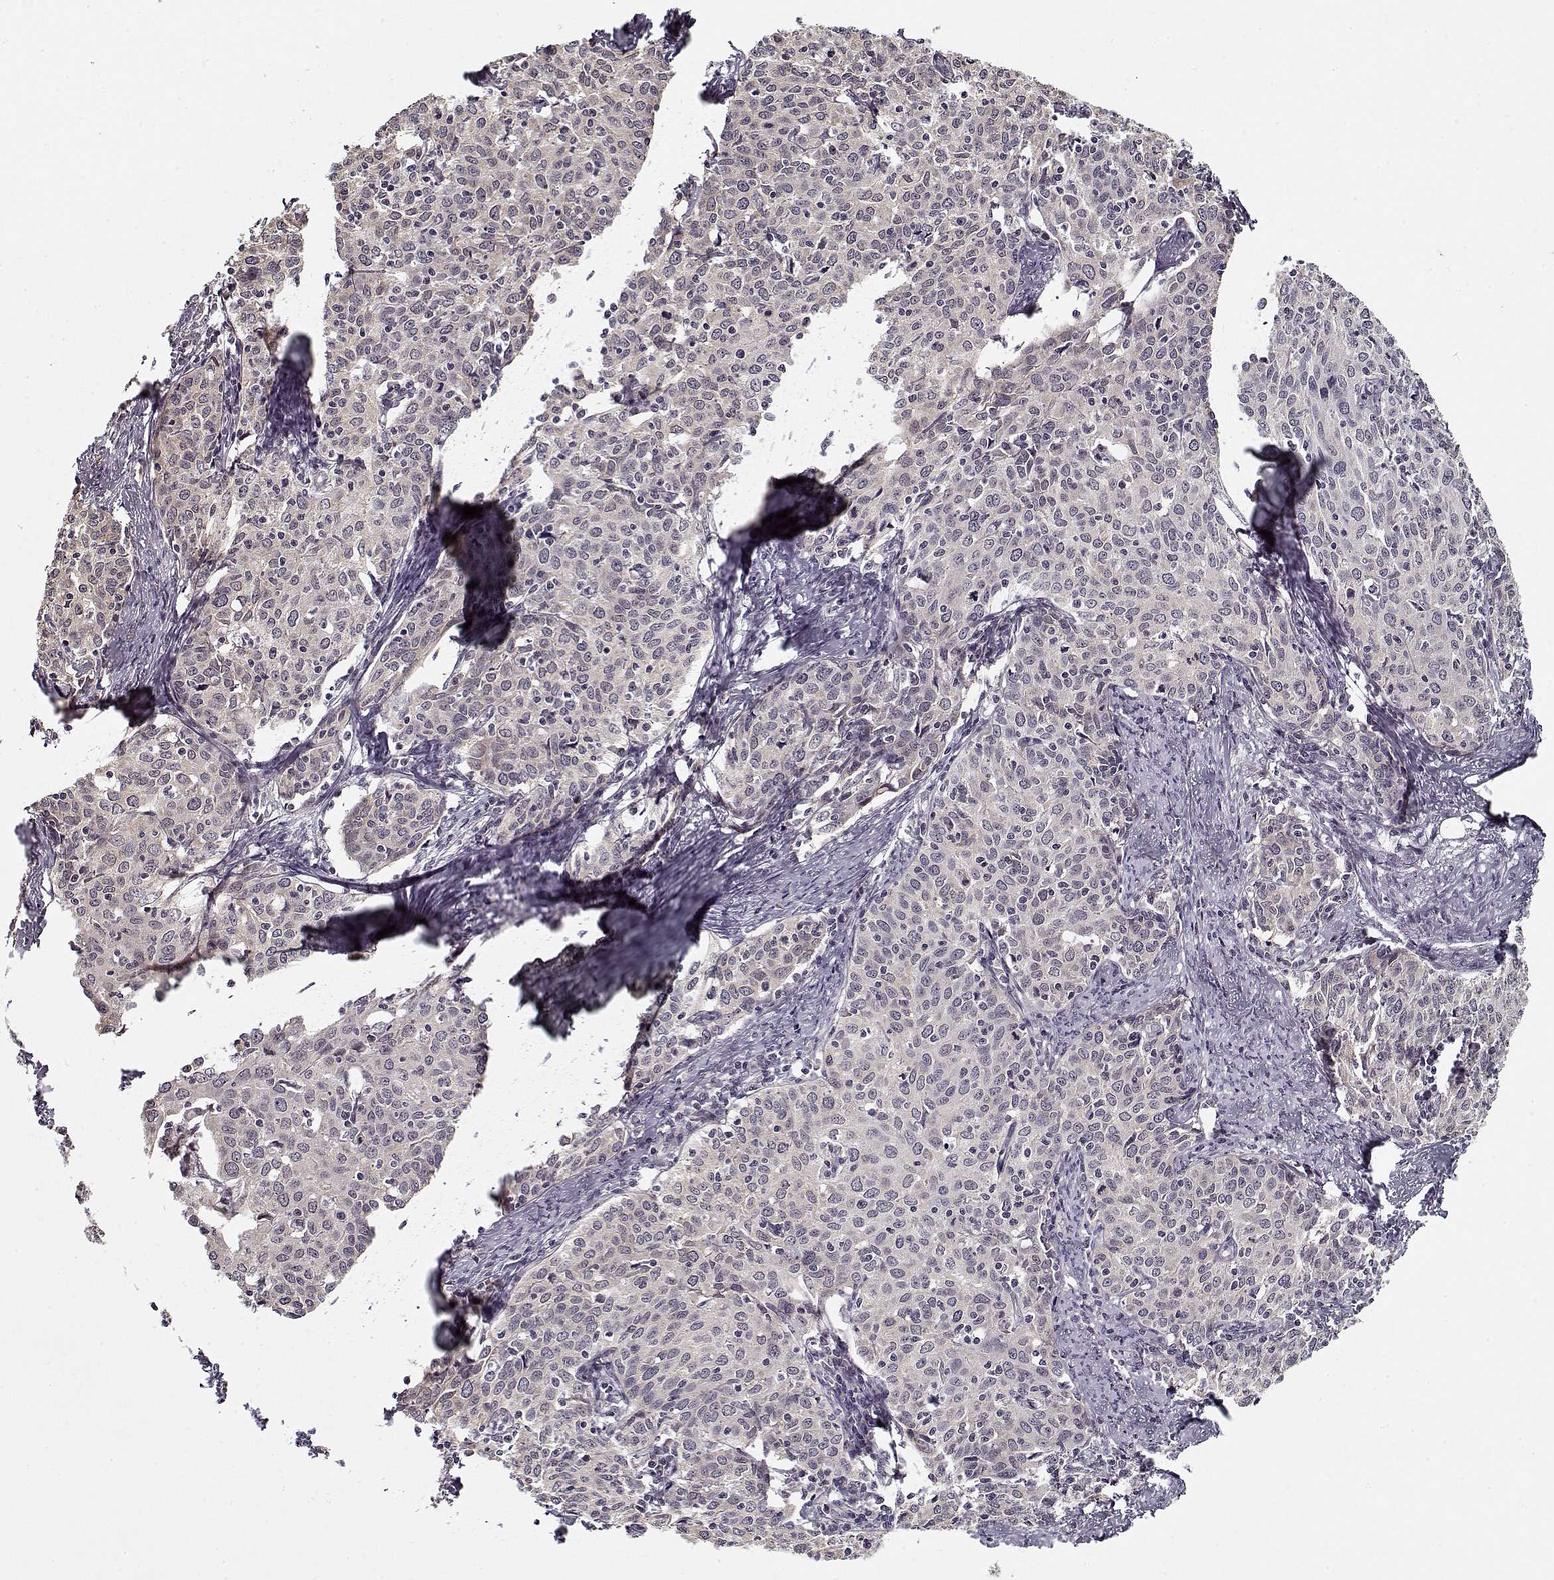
{"staining": {"intensity": "negative", "quantity": "none", "location": "none"}, "tissue": "cervical cancer", "cell_type": "Tumor cells", "image_type": "cancer", "snomed": [{"axis": "morphology", "description": "Squamous cell carcinoma, NOS"}, {"axis": "topography", "description": "Cervix"}], "caption": "Cervical cancer was stained to show a protein in brown. There is no significant expression in tumor cells.", "gene": "TESPA1", "patient": {"sex": "female", "age": 62}}